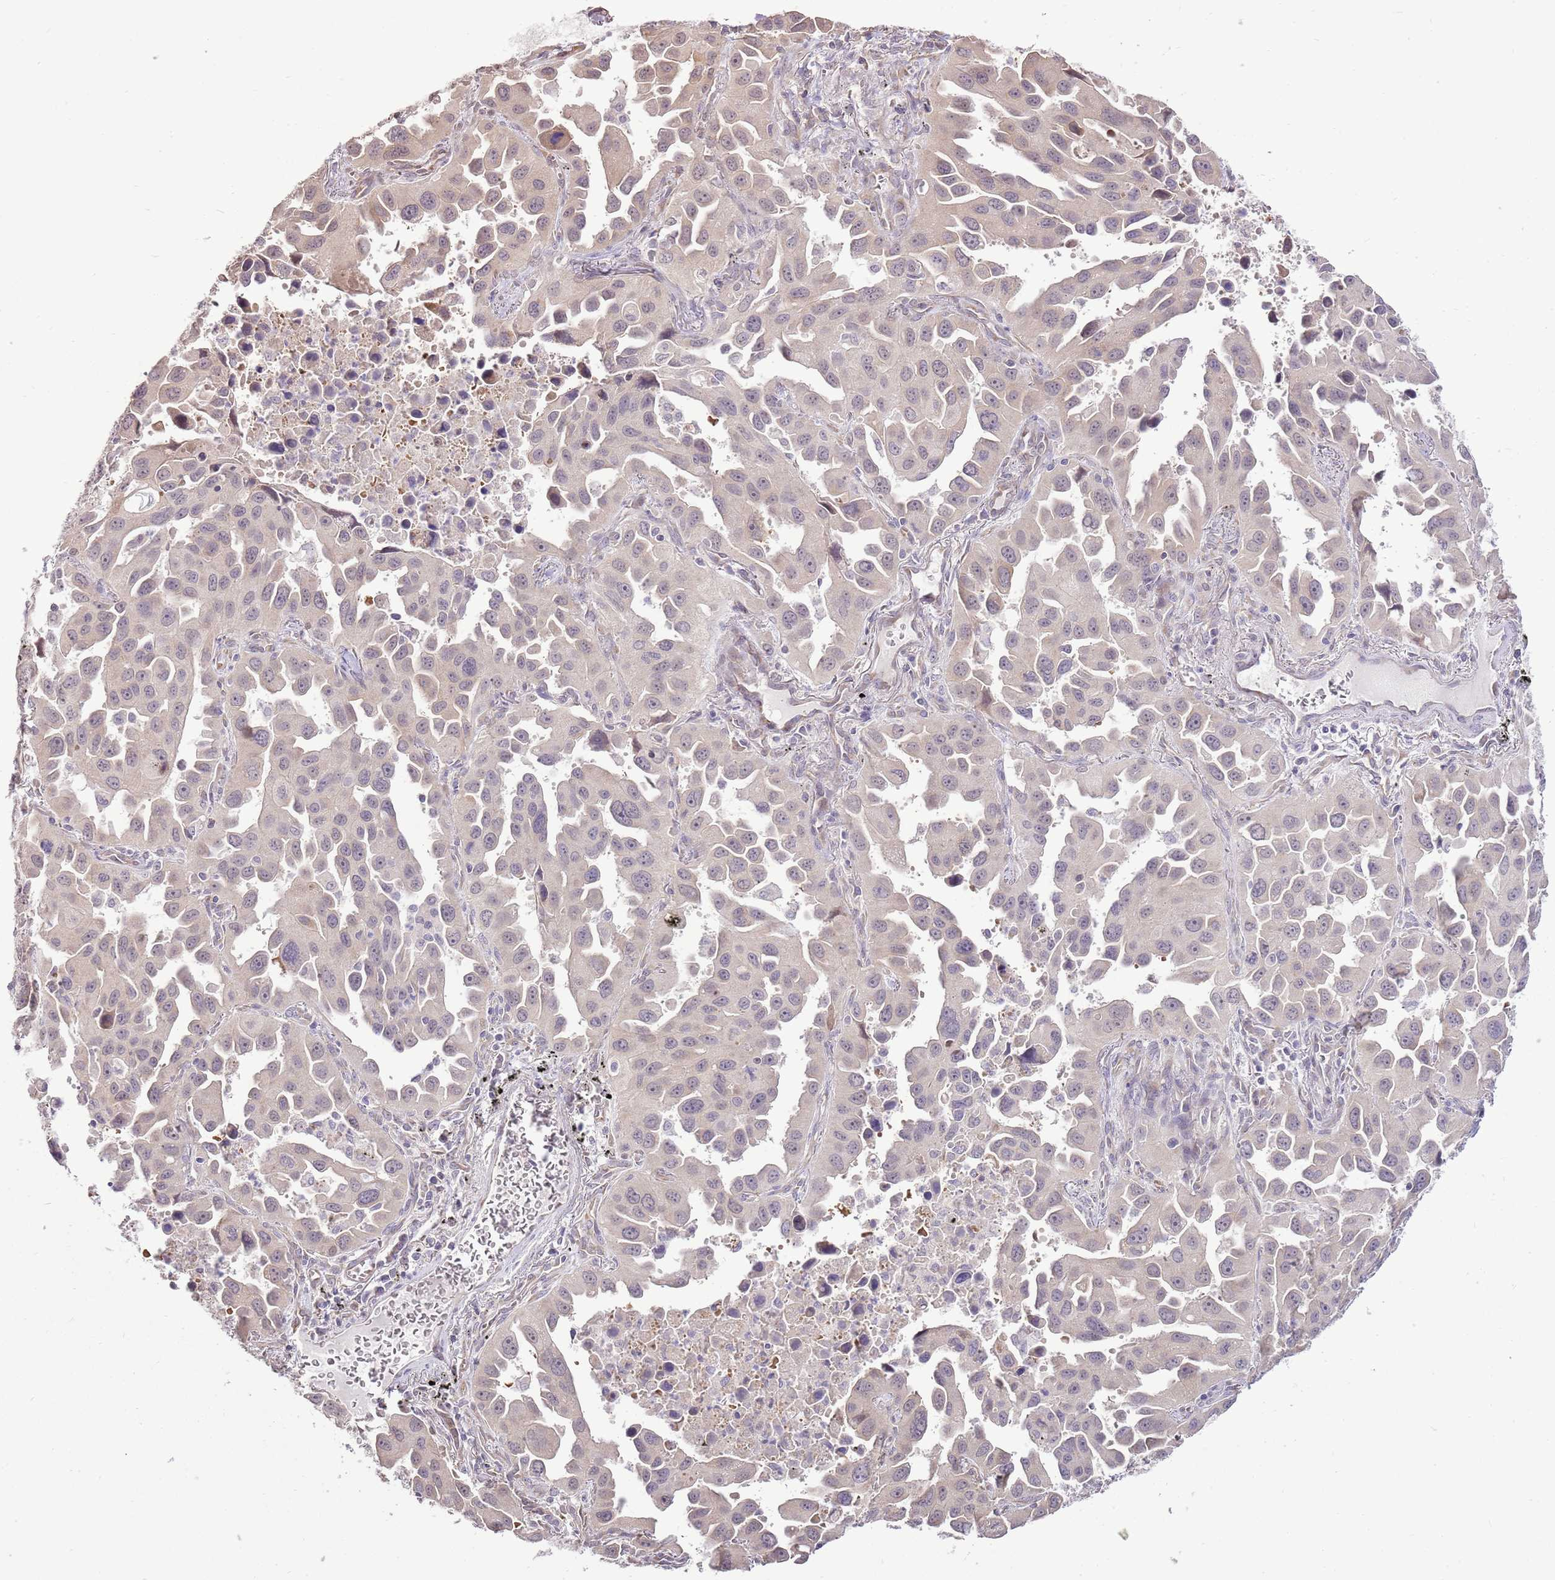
{"staining": {"intensity": "weak", "quantity": "<25%", "location": "cytoplasmic/membranous"}, "tissue": "lung cancer", "cell_type": "Tumor cells", "image_type": "cancer", "snomed": [{"axis": "morphology", "description": "Adenocarcinoma, NOS"}, {"axis": "topography", "description": "Lung"}], "caption": "DAB (3,3'-diaminobenzidine) immunohistochemical staining of human lung cancer demonstrates no significant positivity in tumor cells.", "gene": "UGGT2", "patient": {"sex": "male", "age": 66}}